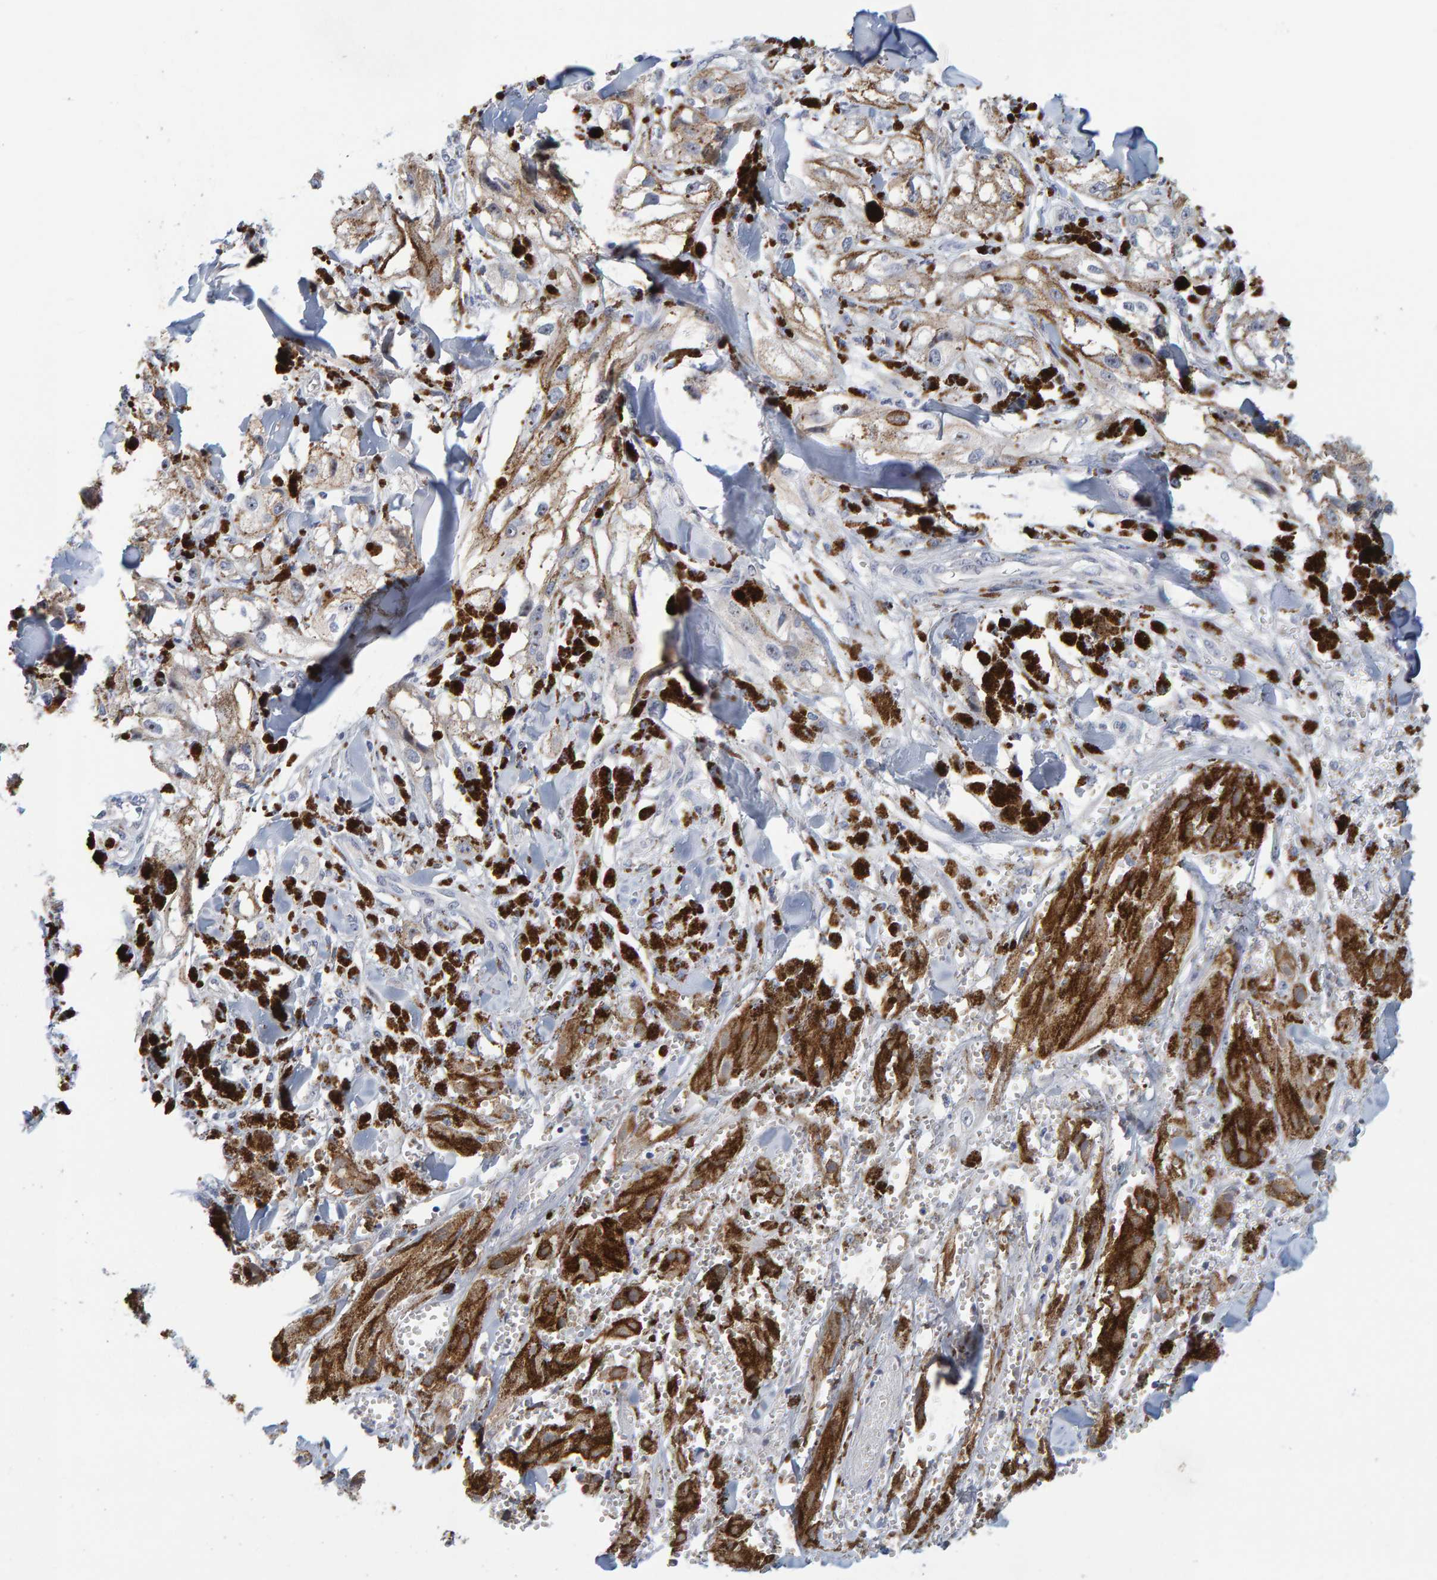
{"staining": {"intensity": "moderate", "quantity": "25%-75%", "location": "cytoplasmic/membranous,nuclear"}, "tissue": "melanoma", "cell_type": "Tumor cells", "image_type": "cancer", "snomed": [{"axis": "morphology", "description": "Malignant melanoma, NOS"}, {"axis": "topography", "description": "Skin"}], "caption": "IHC of melanoma shows medium levels of moderate cytoplasmic/membranous and nuclear positivity in about 25%-75% of tumor cells.", "gene": "ZNF77", "patient": {"sex": "male", "age": 88}}